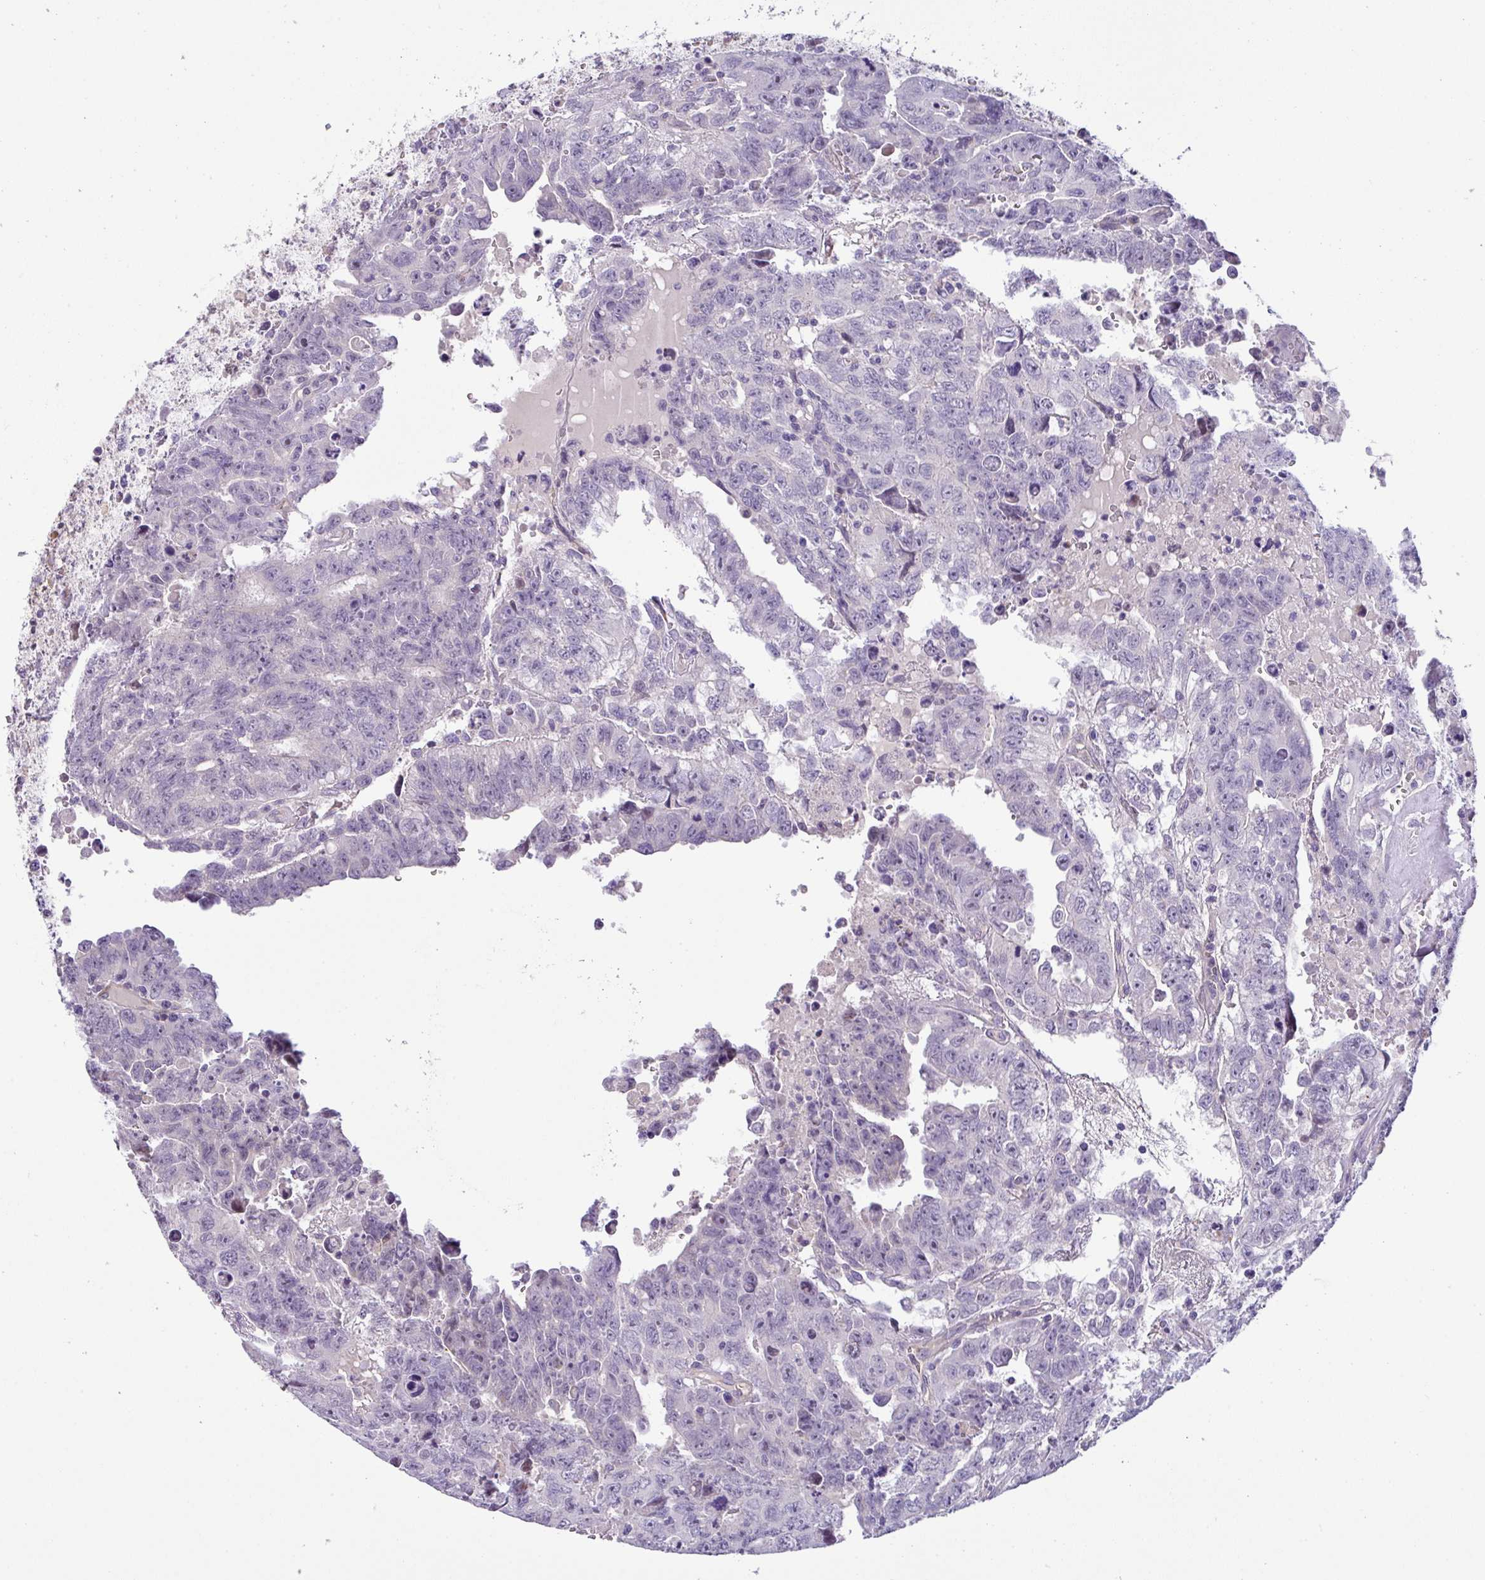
{"staining": {"intensity": "negative", "quantity": "none", "location": "none"}, "tissue": "testis cancer", "cell_type": "Tumor cells", "image_type": "cancer", "snomed": [{"axis": "morphology", "description": "Carcinoma, Embryonal, NOS"}, {"axis": "topography", "description": "Testis"}], "caption": "Testis embryonal carcinoma was stained to show a protein in brown. There is no significant expression in tumor cells. The staining is performed using DAB brown chromogen with nuclei counter-stained in using hematoxylin.", "gene": "PIK3R5", "patient": {"sex": "male", "age": 24}}